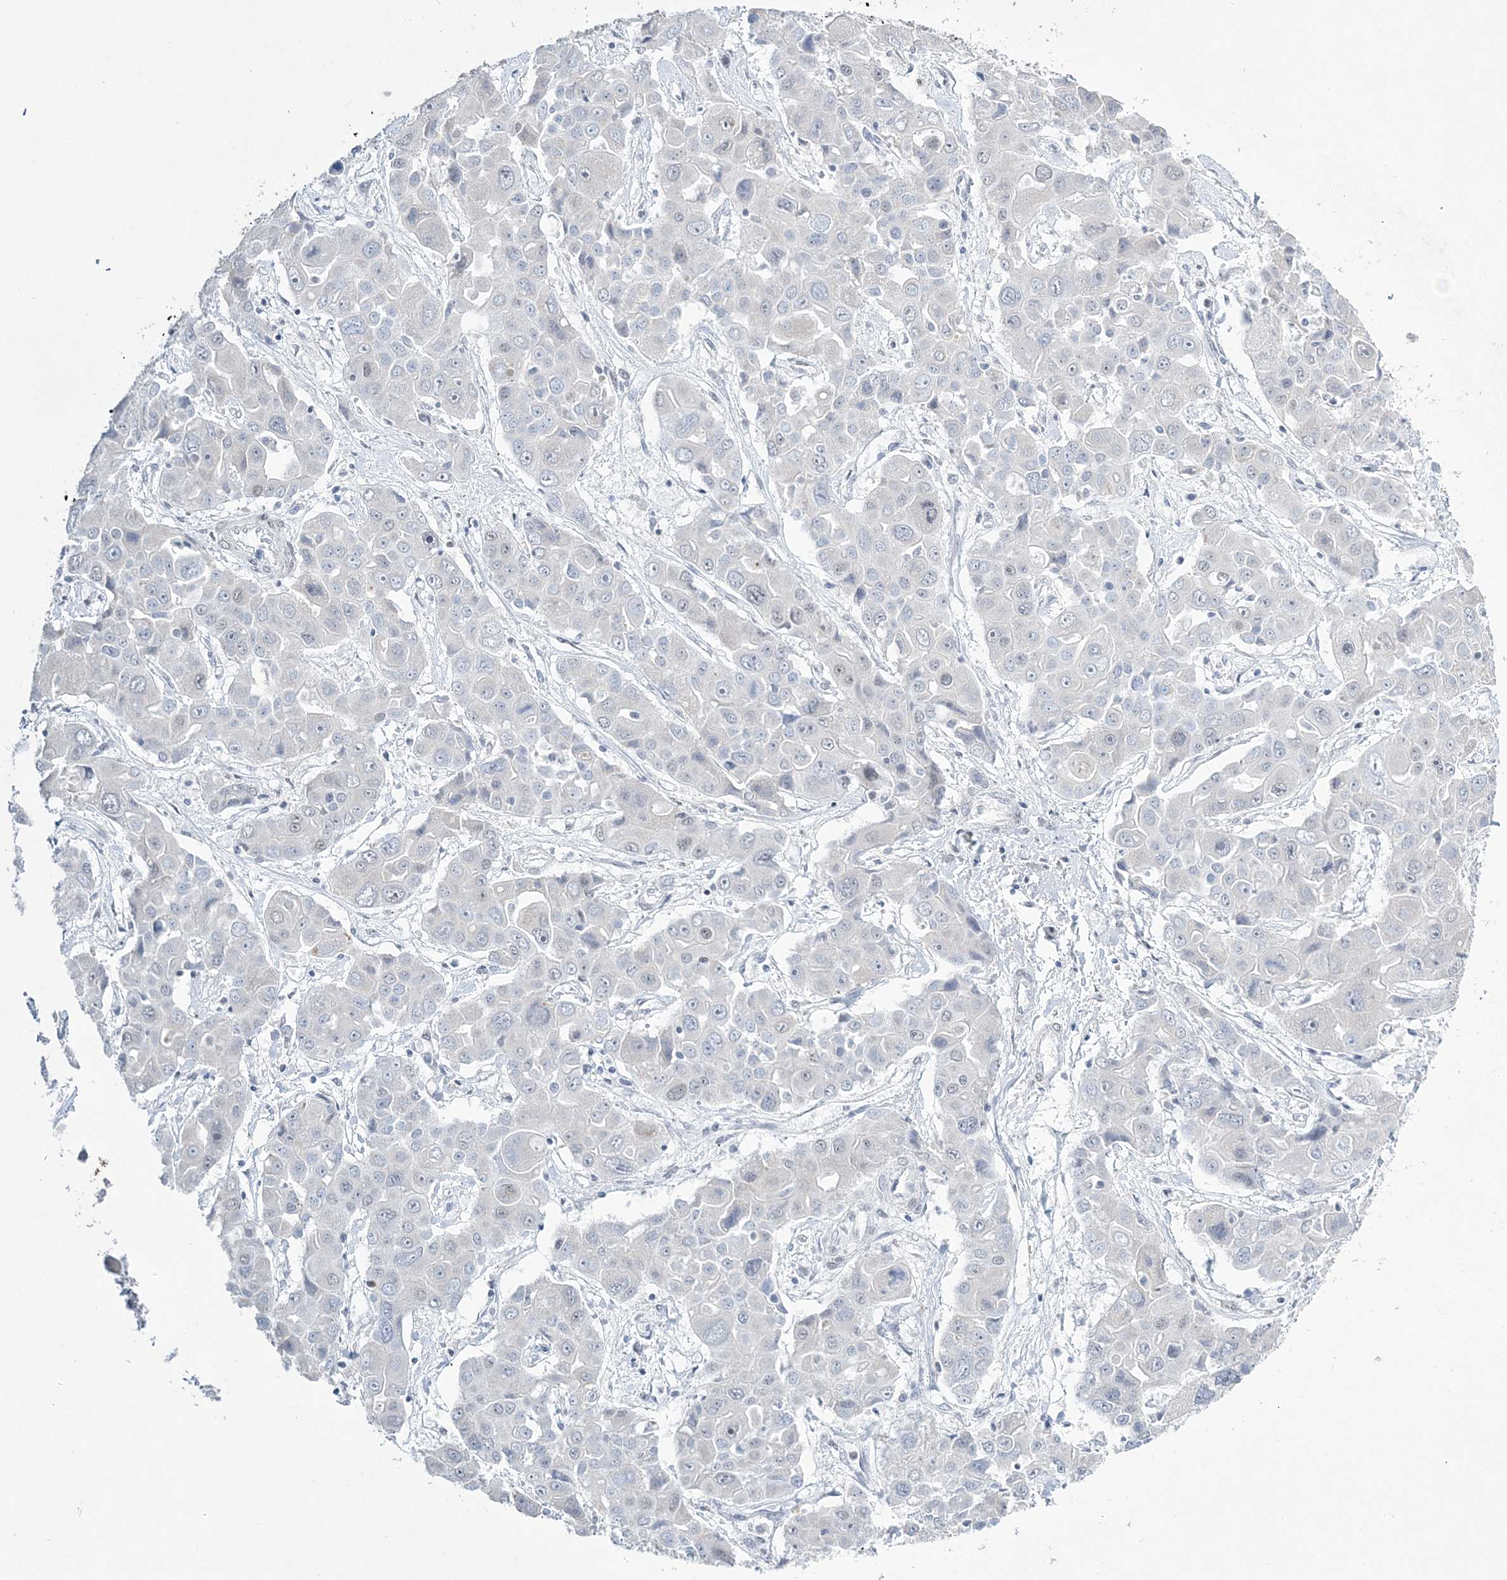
{"staining": {"intensity": "negative", "quantity": "none", "location": "none"}, "tissue": "liver cancer", "cell_type": "Tumor cells", "image_type": "cancer", "snomed": [{"axis": "morphology", "description": "Cholangiocarcinoma"}, {"axis": "topography", "description": "Liver"}], "caption": "This is an immunohistochemistry (IHC) histopathology image of liver cancer (cholangiocarcinoma). There is no staining in tumor cells.", "gene": "ZBTB7A", "patient": {"sex": "male", "age": 67}}